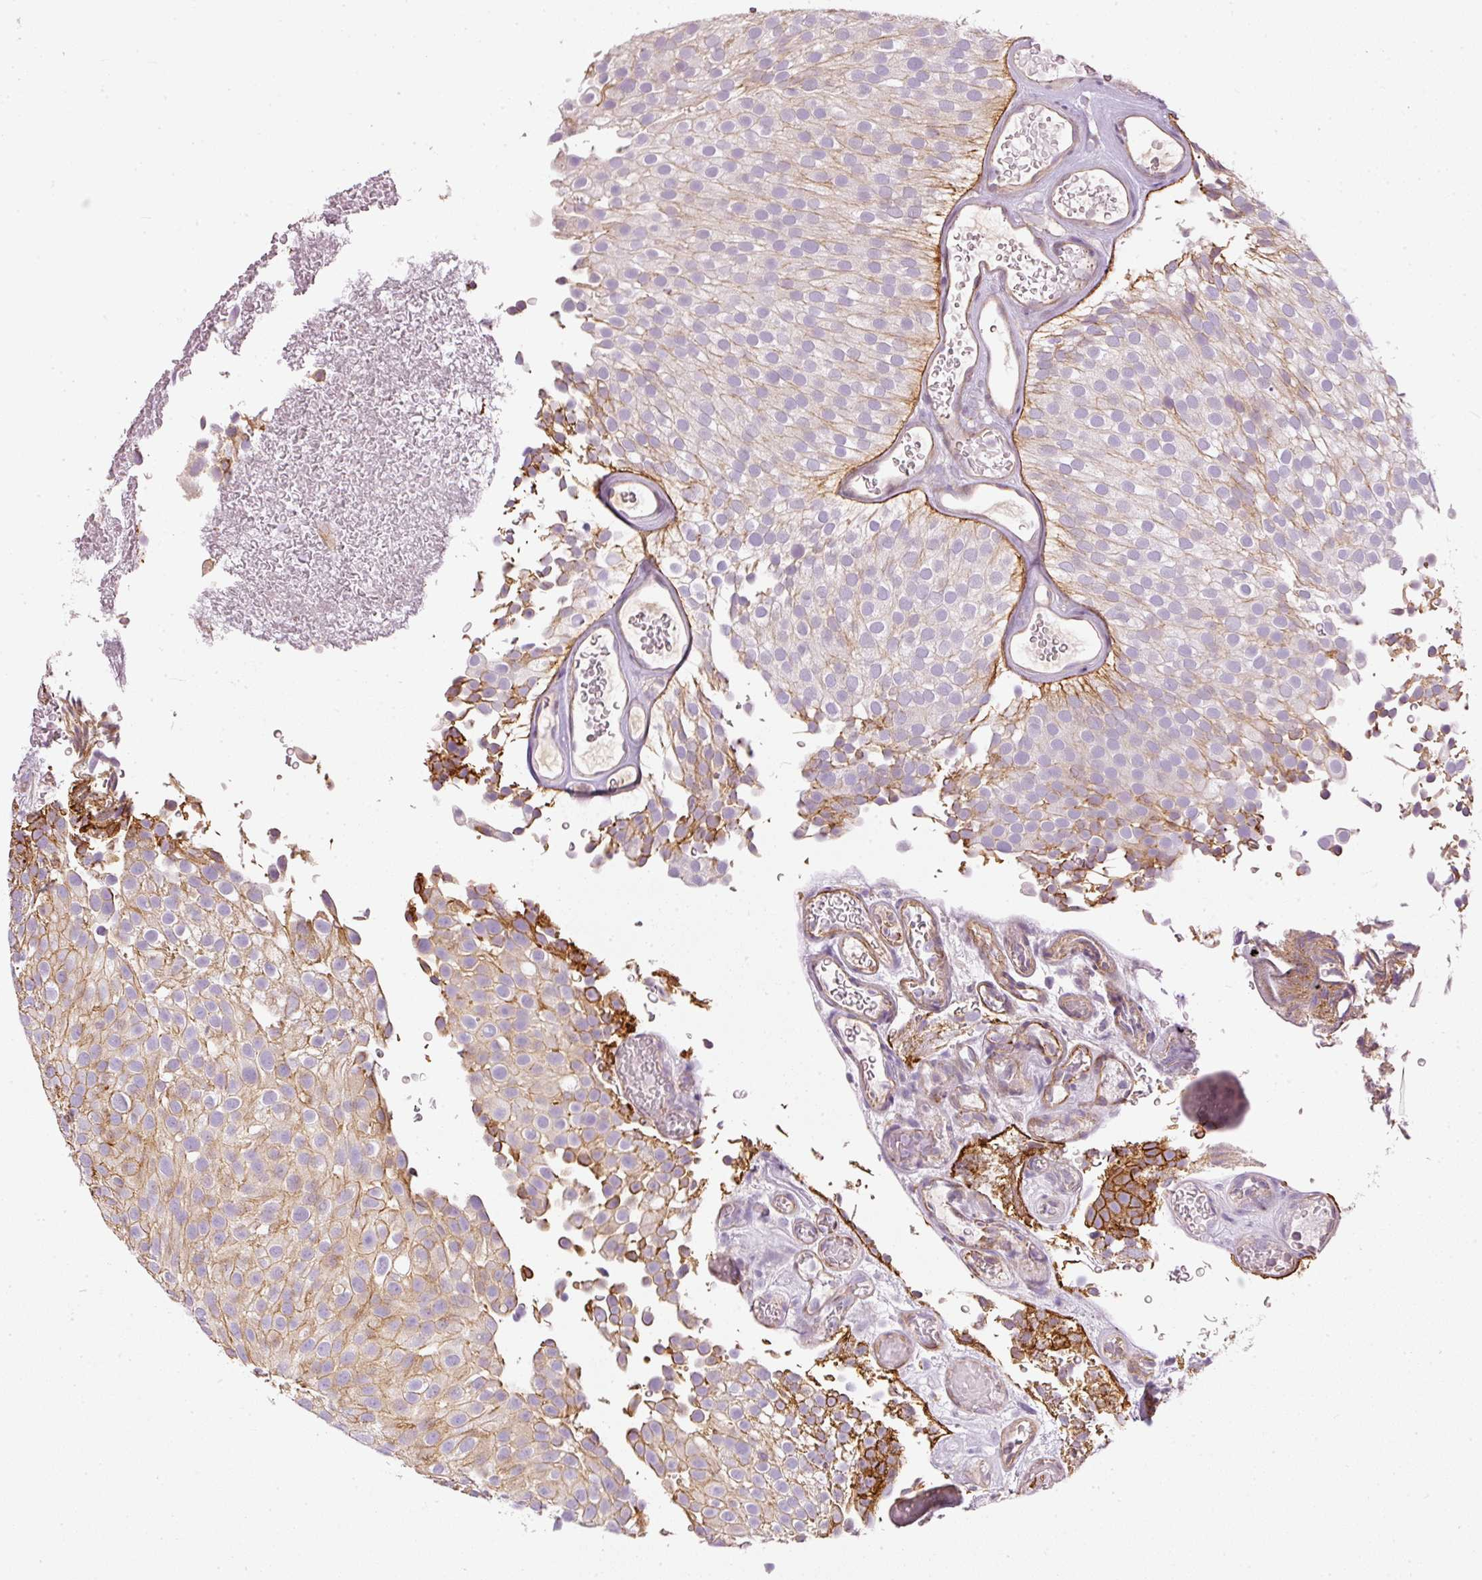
{"staining": {"intensity": "moderate", "quantity": "25%-75%", "location": "cytoplasmic/membranous"}, "tissue": "urothelial cancer", "cell_type": "Tumor cells", "image_type": "cancer", "snomed": [{"axis": "morphology", "description": "Urothelial carcinoma, Low grade"}, {"axis": "topography", "description": "Urinary bladder"}], "caption": "Immunohistochemical staining of urothelial cancer shows moderate cytoplasmic/membranous protein staining in about 25%-75% of tumor cells.", "gene": "OSR2", "patient": {"sex": "male", "age": 78}}